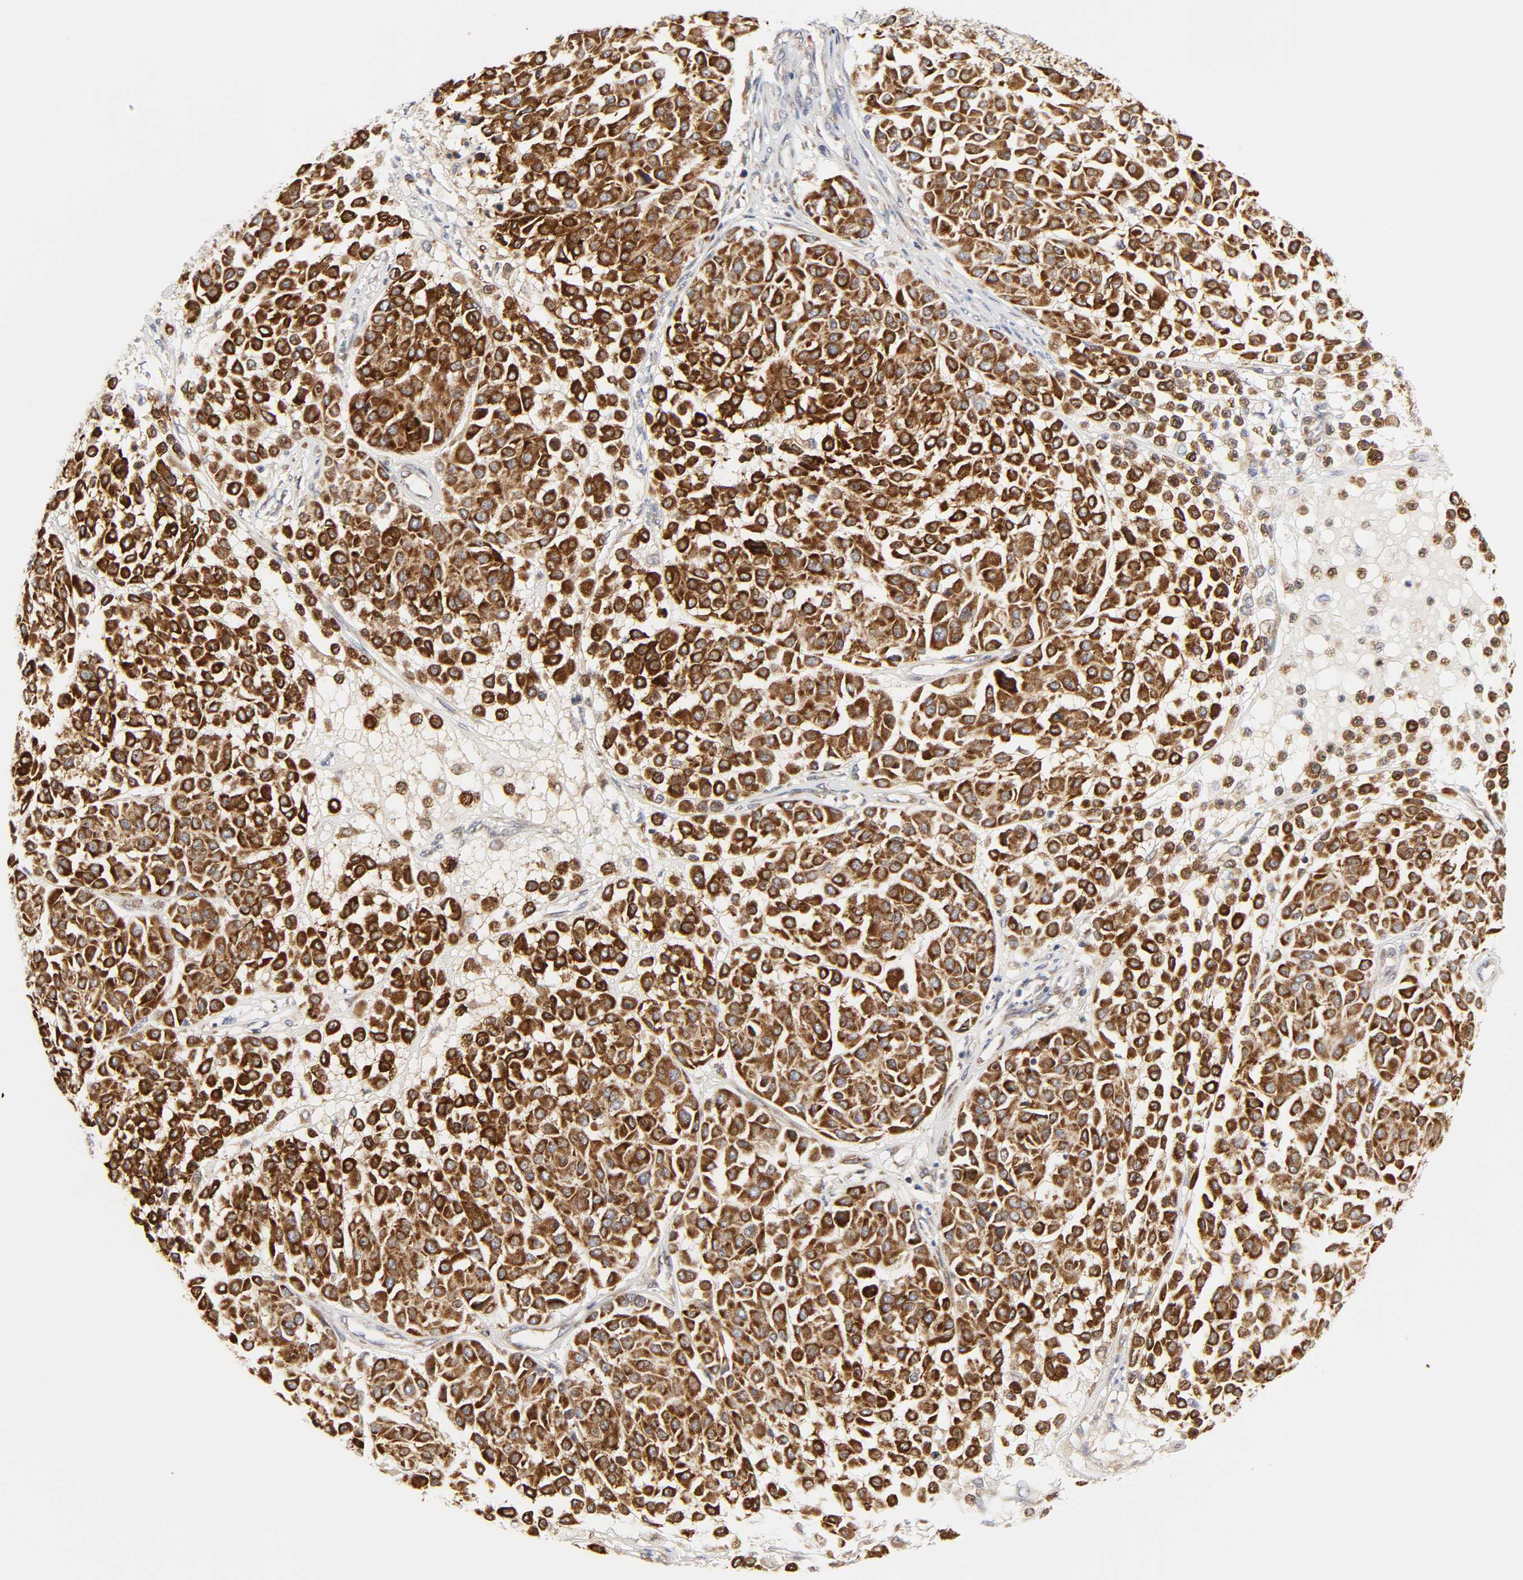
{"staining": {"intensity": "strong", "quantity": ">75%", "location": "cytoplasmic/membranous"}, "tissue": "melanoma", "cell_type": "Tumor cells", "image_type": "cancer", "snomed": [{"axis": "morphology", "description": "Malignant melanoma, Metastatic site"}, {"axis": "topography", "description": "Soft tissue"}], "caption": "Human malignant melanoma (metastatic site) stained with a protein marker reveals strong staining in tumor cells.", "gene": "BAX", "patient": {"sex": "male", "age": 41}}